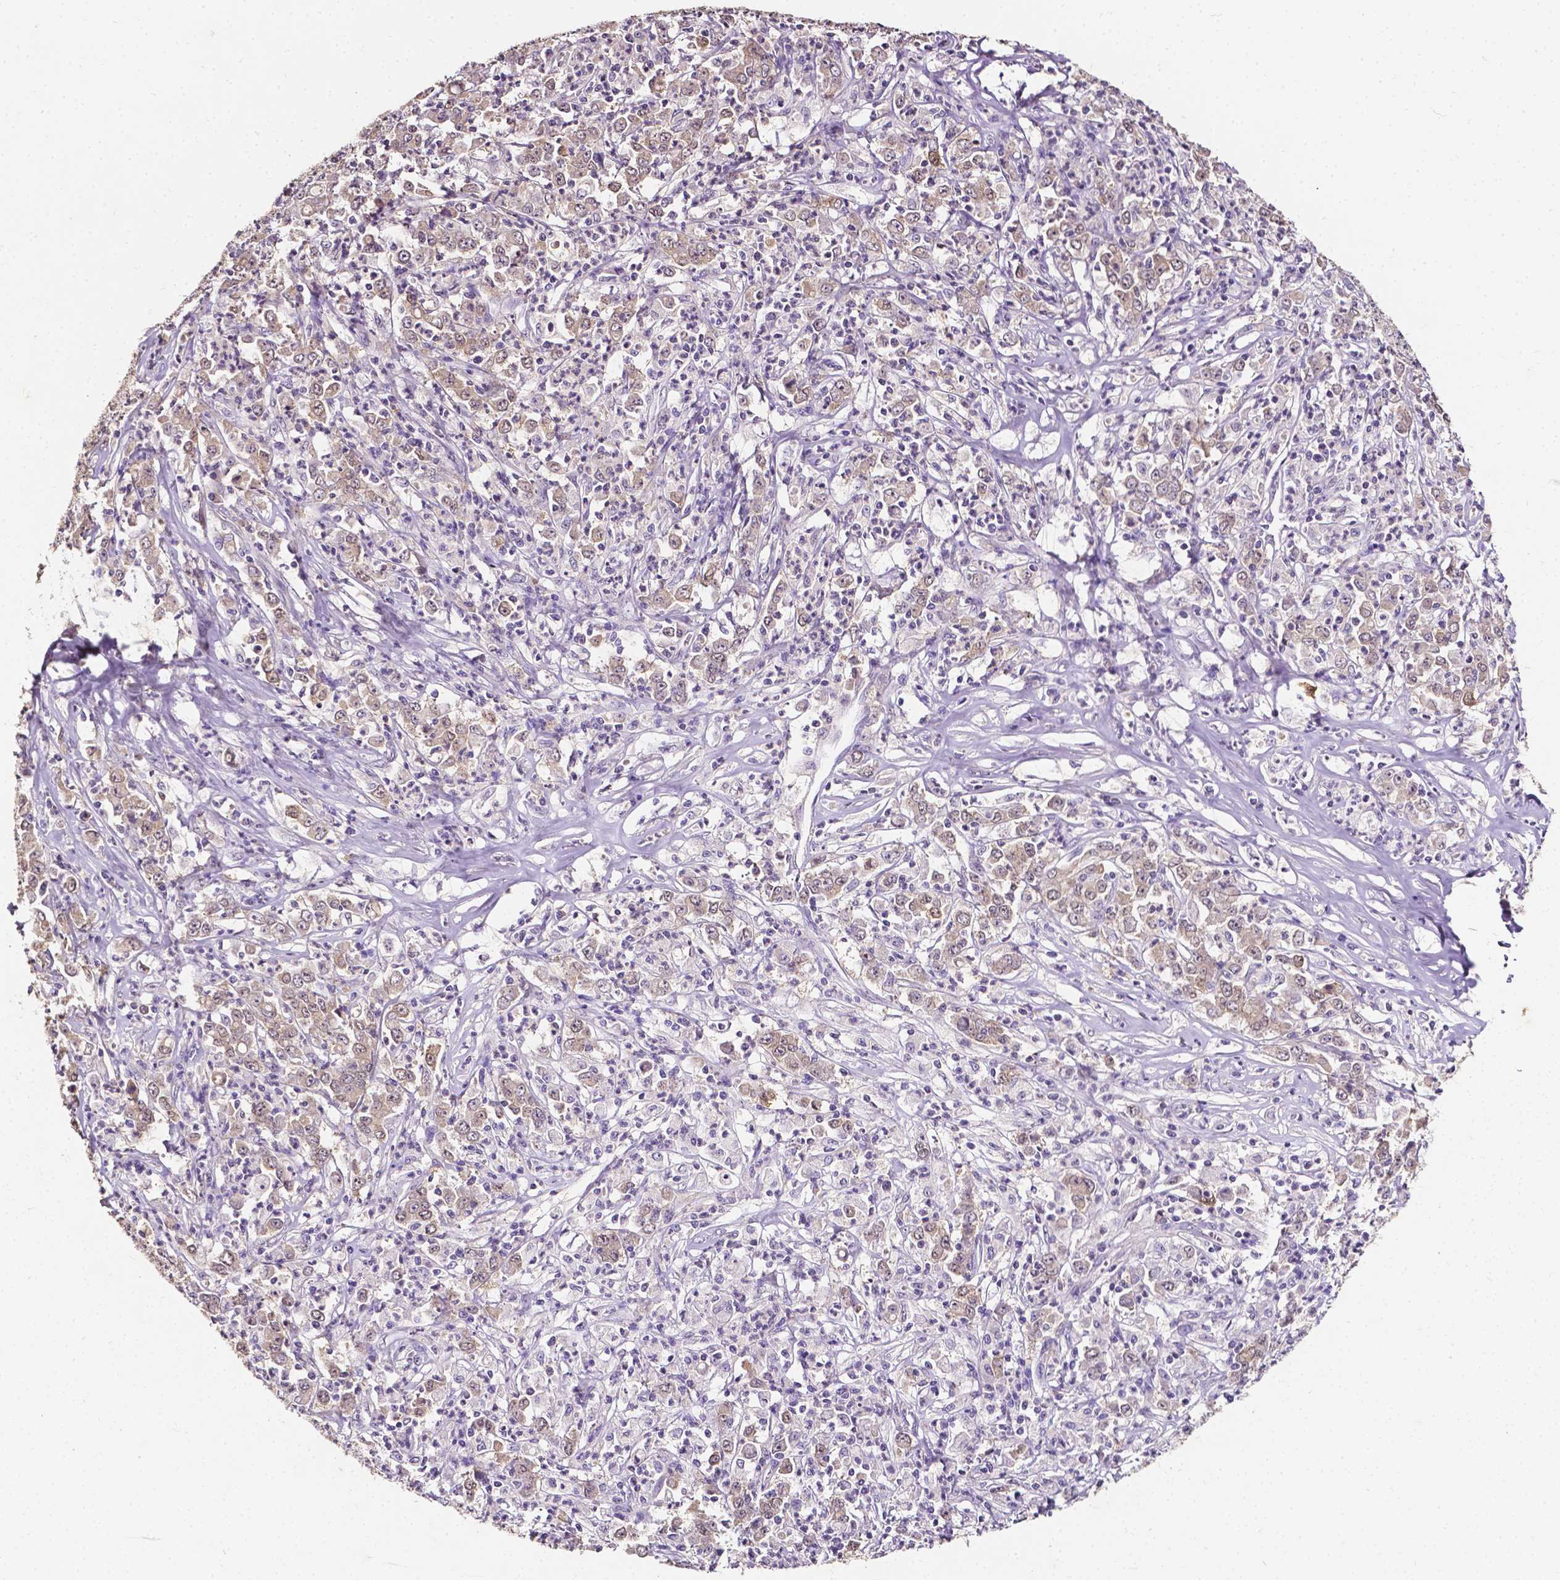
{"staining": {"intensity": "negative", "quantity": "none", "location": "none"}, "tissue": "stomach cancer", "cell_type": "Tumor cells", "image_type": "cancer", "snomed": [{"axis": "morphology", "description": "Adenocarcinoma, NOS"}, {"axis": "topography", "description": "Stomach, lower"}], "caption": "DAB immunohistochemical staining of human stomach cancer reveals no significant staining in tumor cells.", "gene": "PSAT1", "patient": {"sex": "female", "age": 71}}